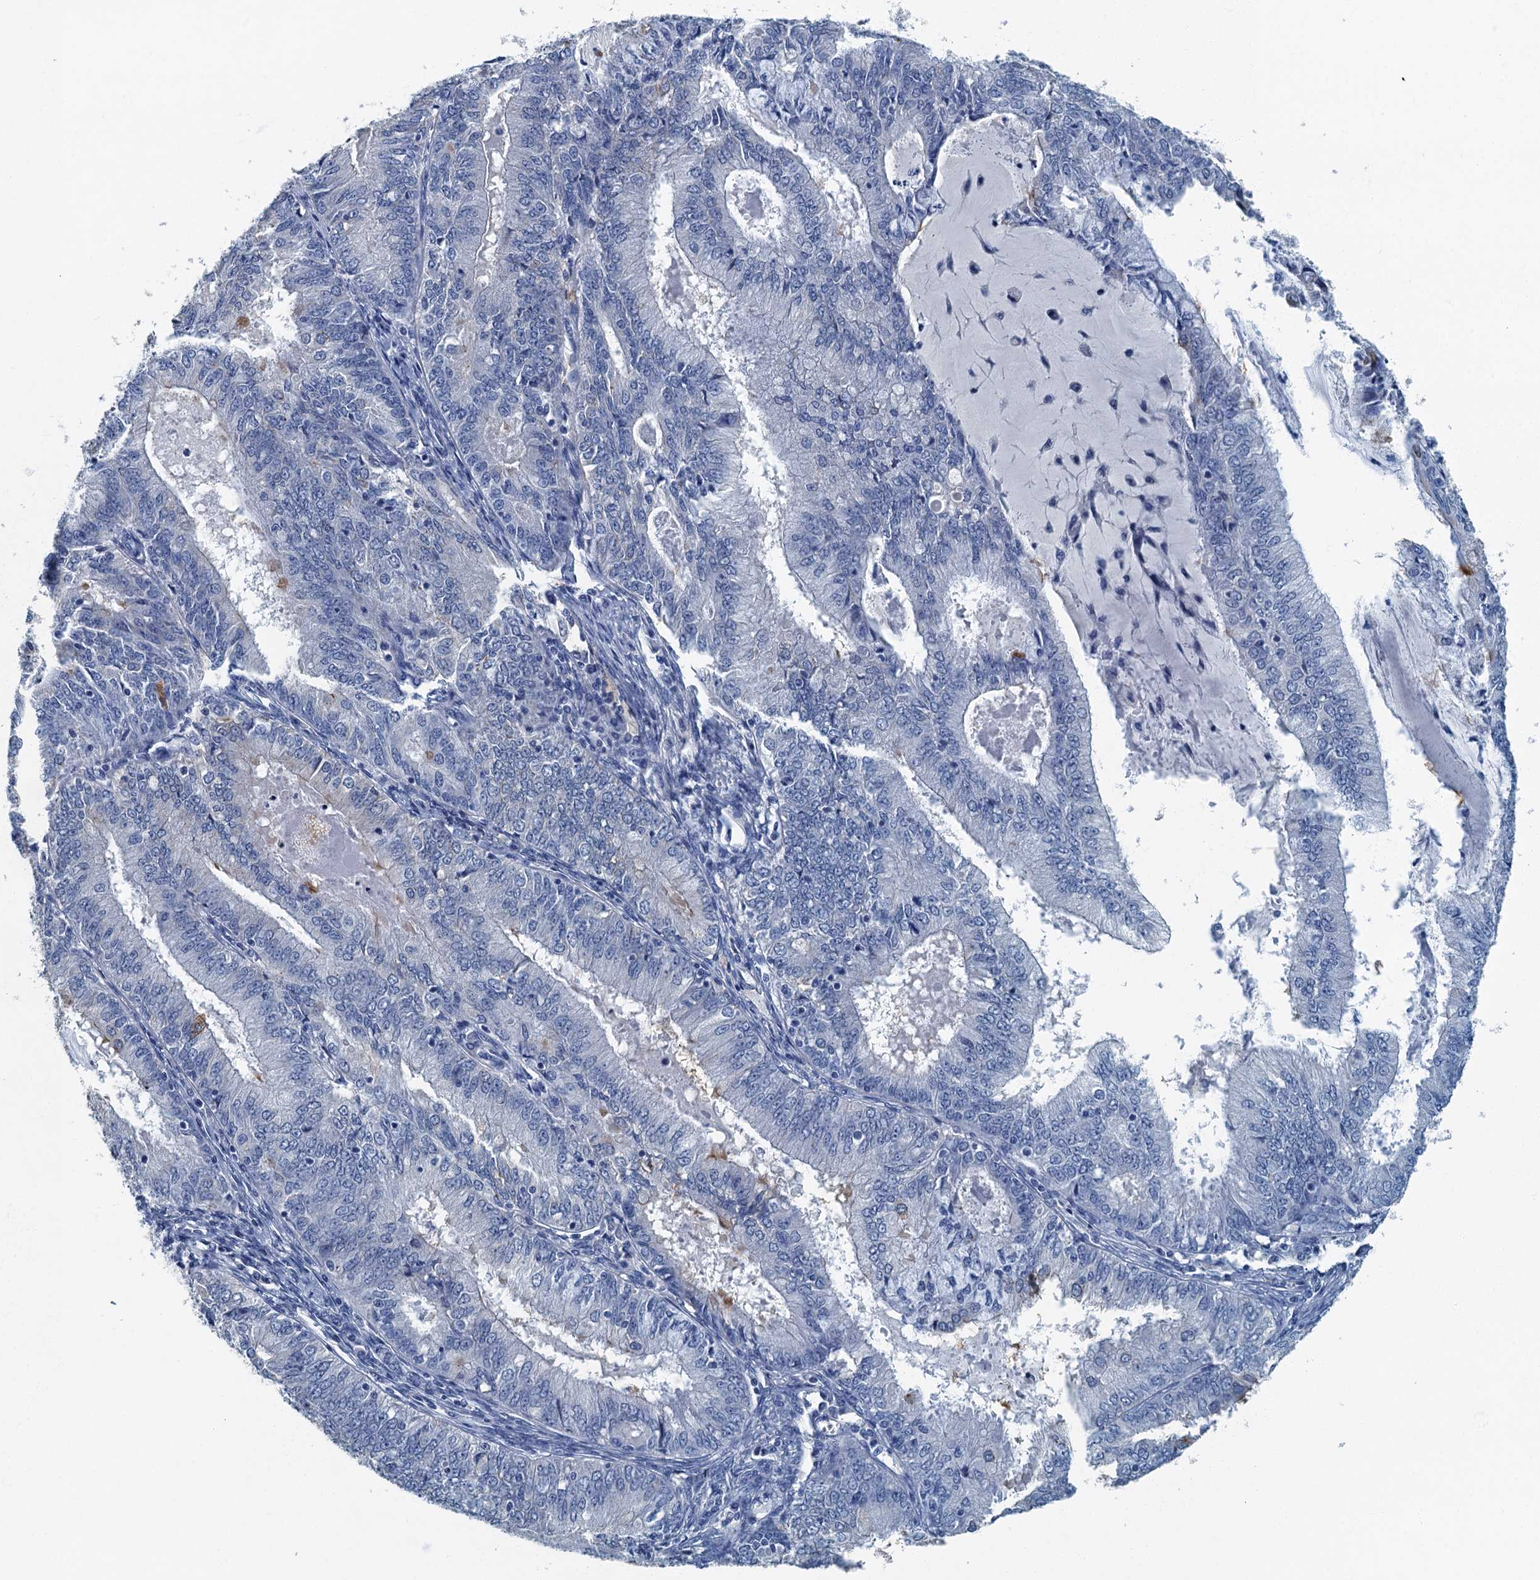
{"staining": {"intensity": "negative", "quantity": "none", "location": "none"}, "tissue": "endometrial cancer", "cell_type": "Tumor cells", "image_type": "cancer", "snomed": [{"axis": "morphology", "description": "Adenocarcinoma, NOS"}, {"axis": "topography", "description": "Endometrium"}], "caption": "Histopathology image shows no protein expression in tumor cells of endometrial adenocarcinoma tissue. (Brightfield microscopy of DAB IHC at high magnification).", "gene": "GADL1", "patient": {"sex": "female", "age": 57}}